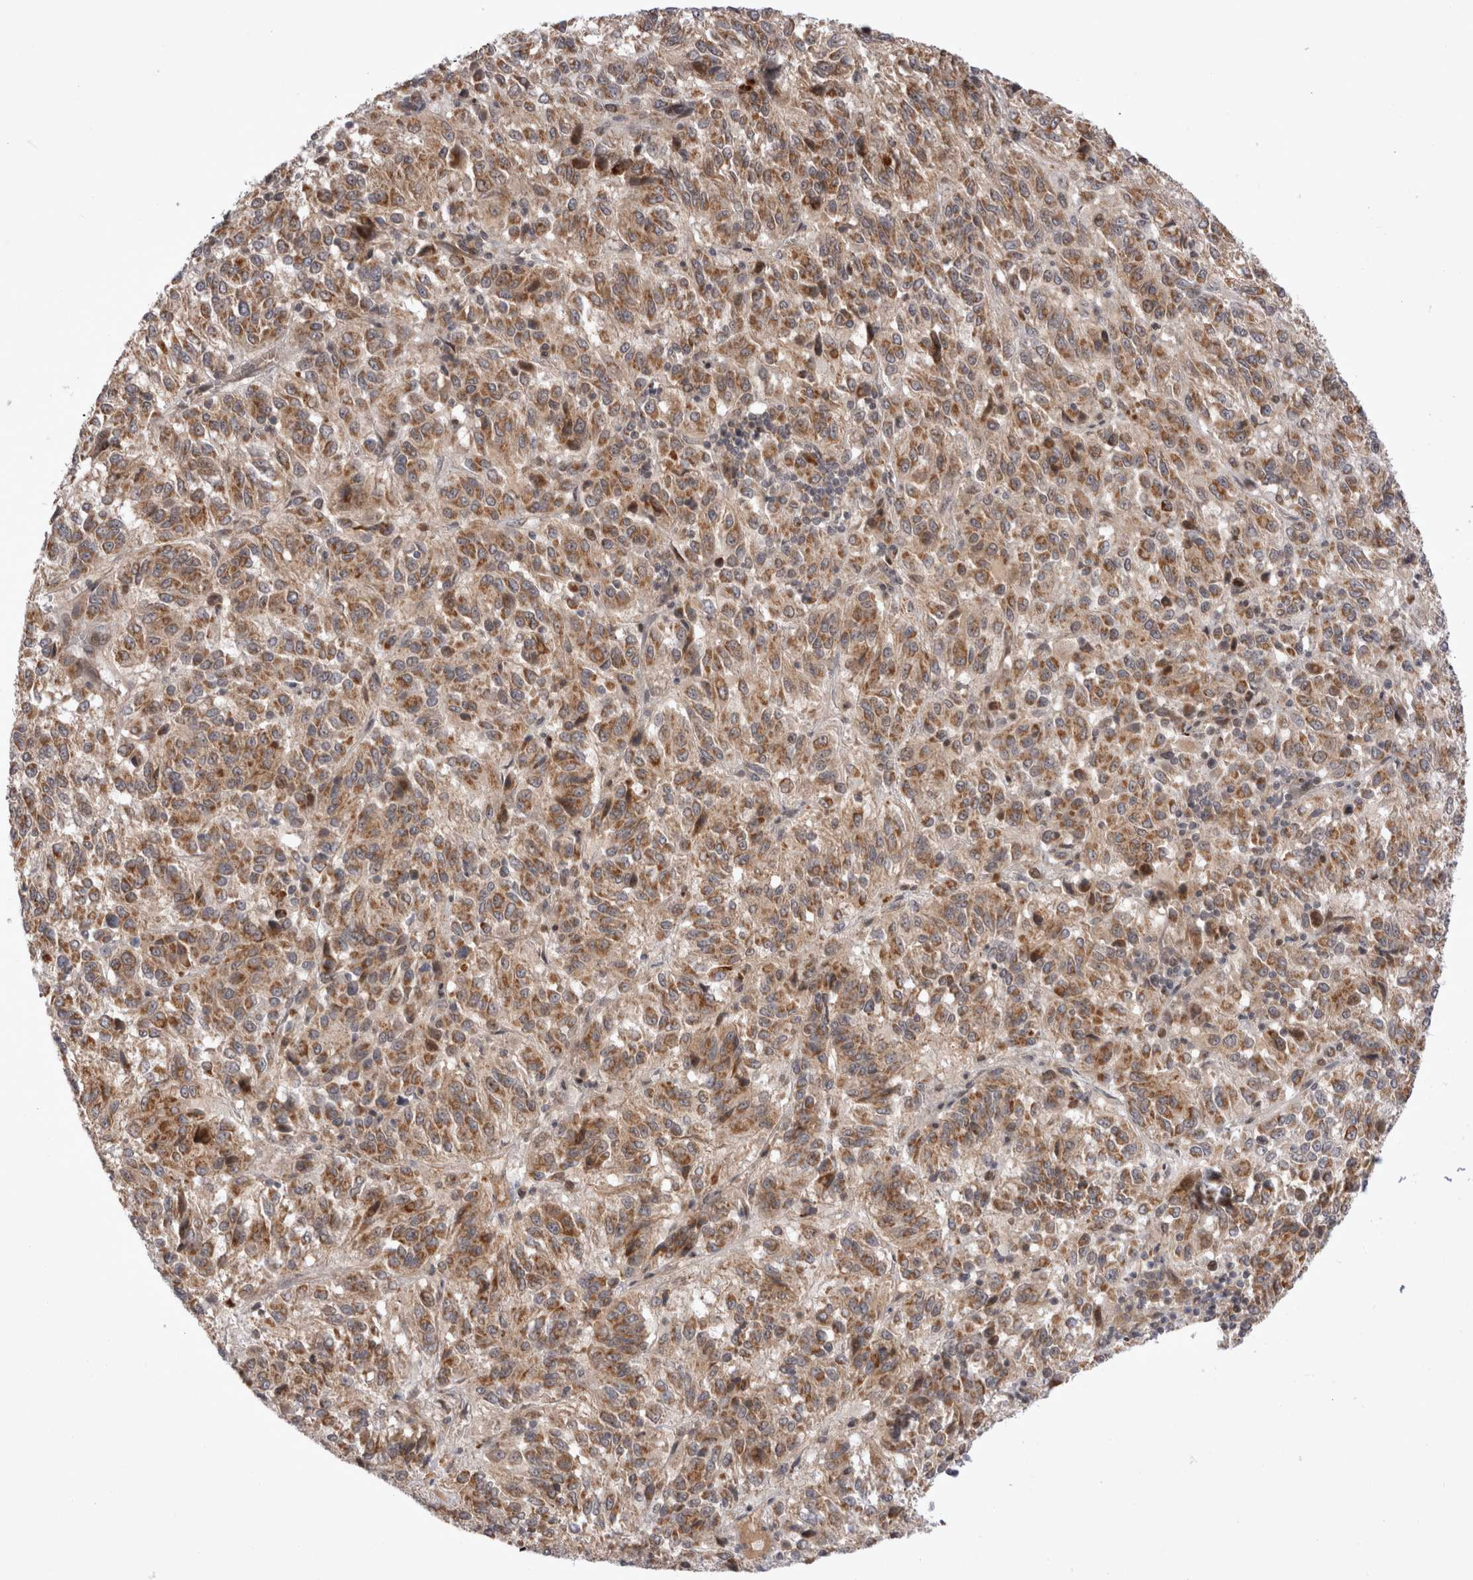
{"staining": {"intensity": "moderate", "quantity": ">75%", "location": "cytoplasmic/membranous"}, "tissue": "melanoma", "cell_type": "Tumor cells", "image_type": "cancer", "snomed": [{"axis": "morphology", "description": "Malignant melanoma, Metastatic site"}, {"axis": "topography", "description": "Lung"}], "caption": "Tumor cells show moderate cytoplasmic/membranous expression in approximately >75% of cells in malignant melanoma (metastatic site). The staining was performed using DAB (3,3'-diaminobenzidine), with brown indicating positive protein expression. Nuclei are stained blue with hematoxylin.", "gene": "PLEKHM1", "patient": {"sex": "male", "age": 64}}